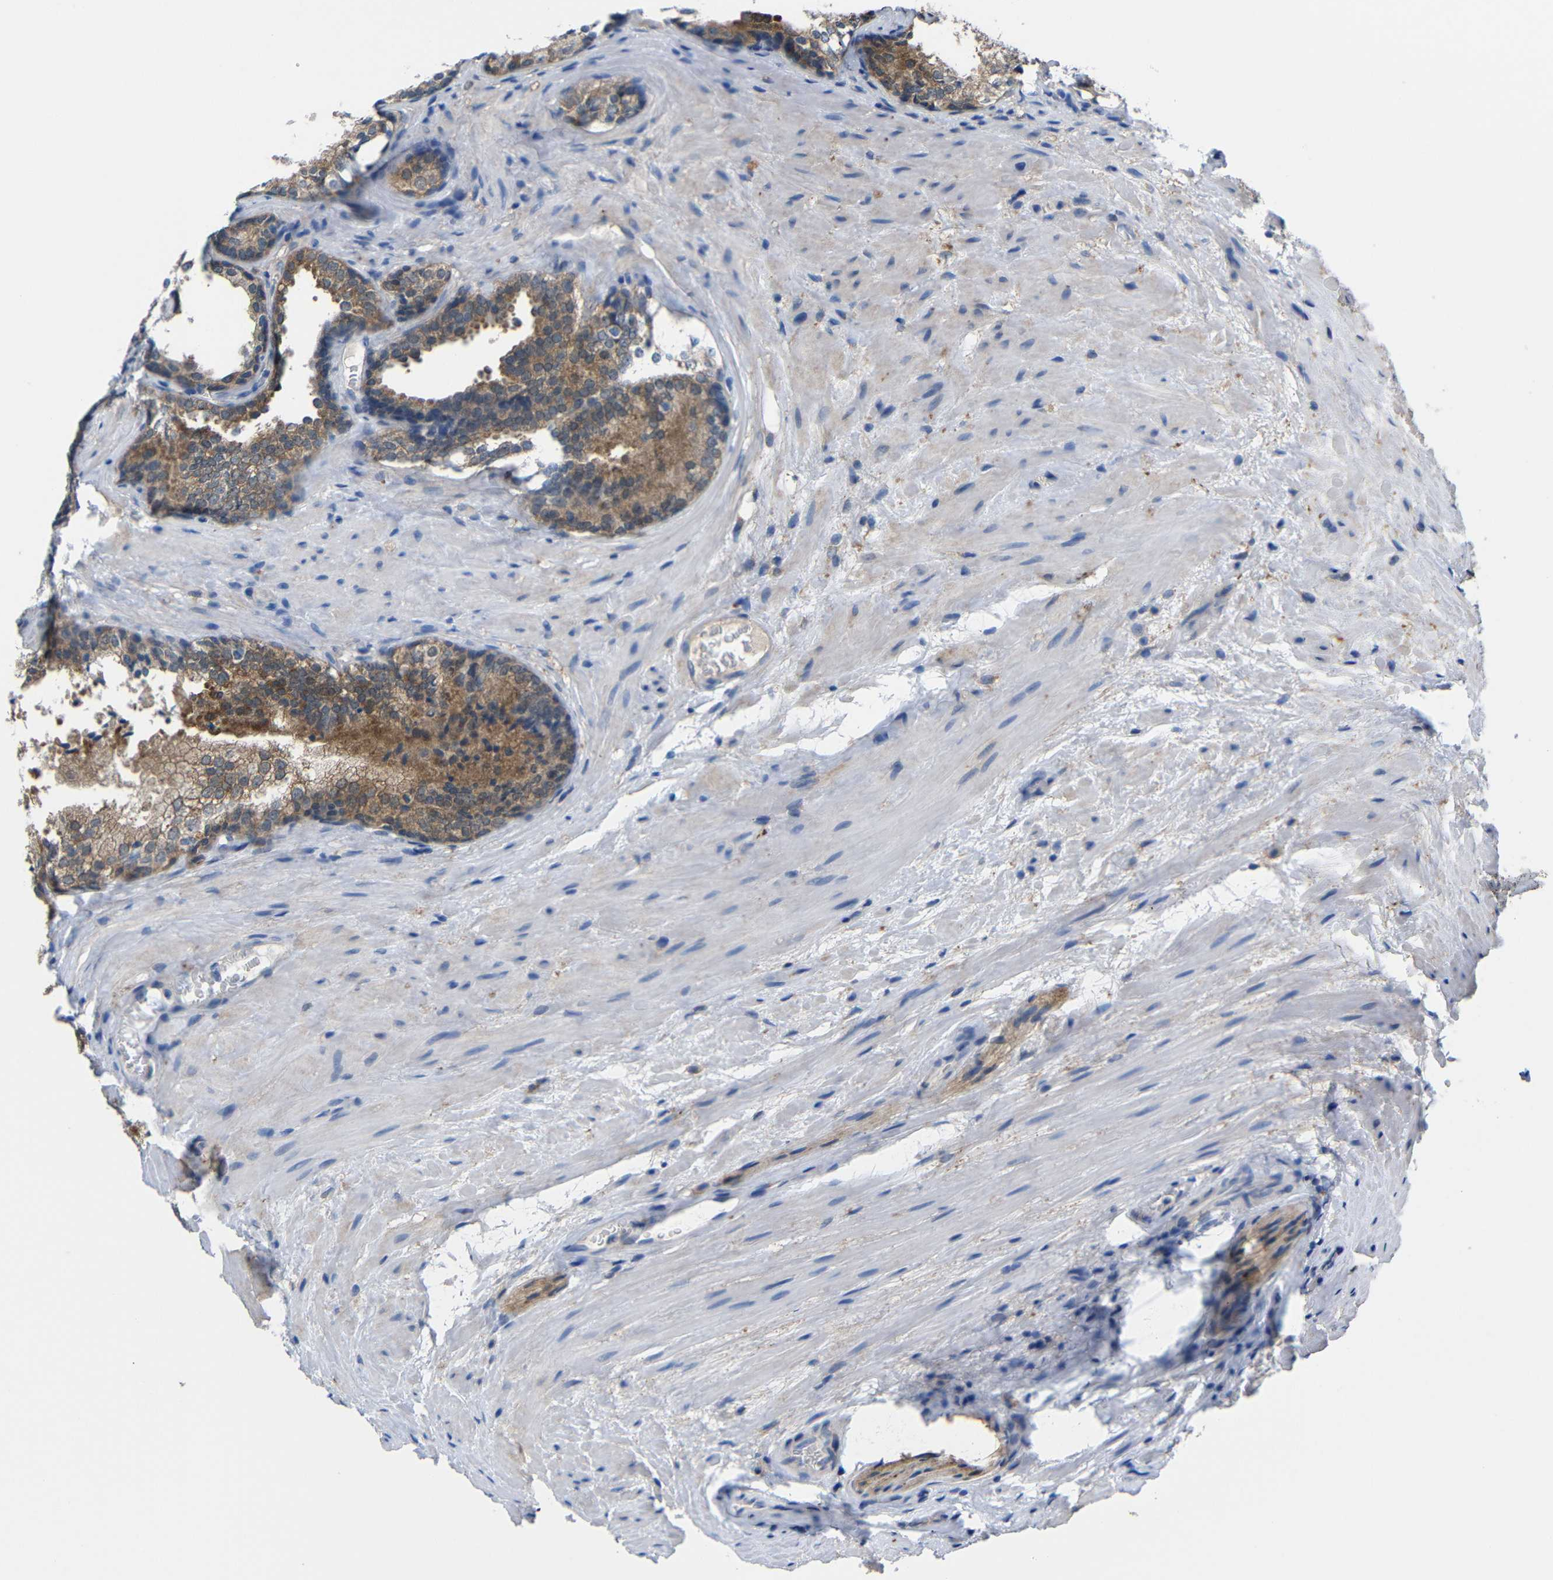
{"staining": {"intensity": "moderate", "quantity": ">75%", "location": "cytoplasmic/membranous"}, "tissue": "prostate cancer", "cell_type": "Tumor cells", "image_type": "cancer", "snomed": [{"axis": "morphology", "description": "Adenocarcinoma, High grade"}, {"axis": "topography", "description": "Prostate"}], "caption": "Immunohistochemistry (IHC) staining of adenocarcinoma (high-grade) (prostate), which exhibits medium levels of moderate cytoplasmic/membranous staining in about >75% of tumor cells indicating moderate cytoplasmic/membranous protein positivity. The staining was performed using DAB (3,3'-diaminobenzidine) (brown) for protein detection and nuclei were counterstained in hematoxylin (blue).", "gene": "PEBP1", "patient": {"sex": "male", "age": 70}}